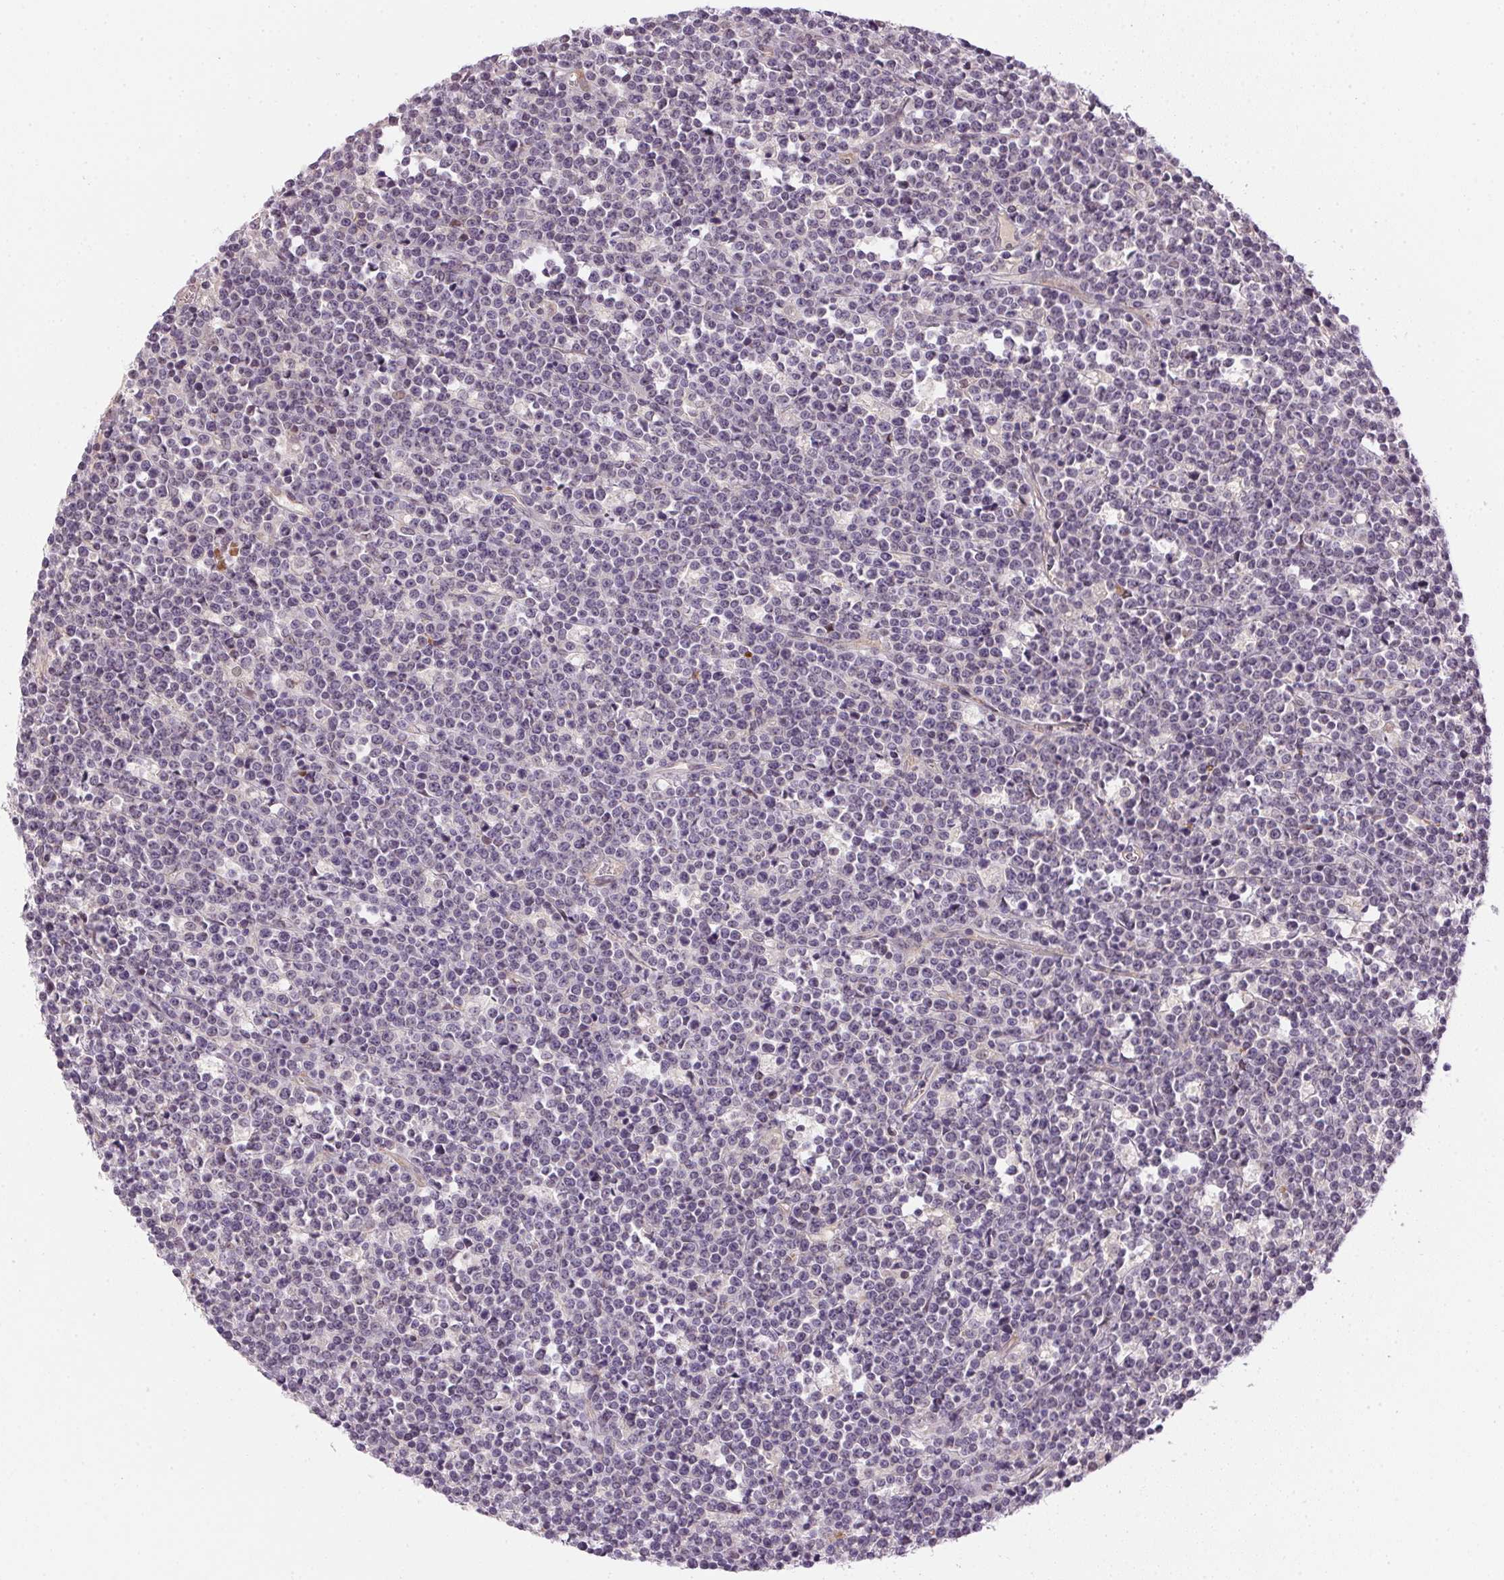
{"staining": {"intensity": "negative", "quantity": "none", "location": "none"}, "tissue": "lymphoma", "cell_type": "Tumor cells", "image_type": "cancer", "snomed": [{"axis": "morphology", "description": "Malignant lymphoma, non-Hodgkin's type, High grade"}, {"axis": "topography", "description": "Ovary"}], "caption": "Immunohistochemistry (IHC) of high-grade malignant lymphoma, non-Hodgkin's type displays no positivity in tumor cells.", "gene": "CFAP92", "patient": {"sex": "female", "age": 56}}